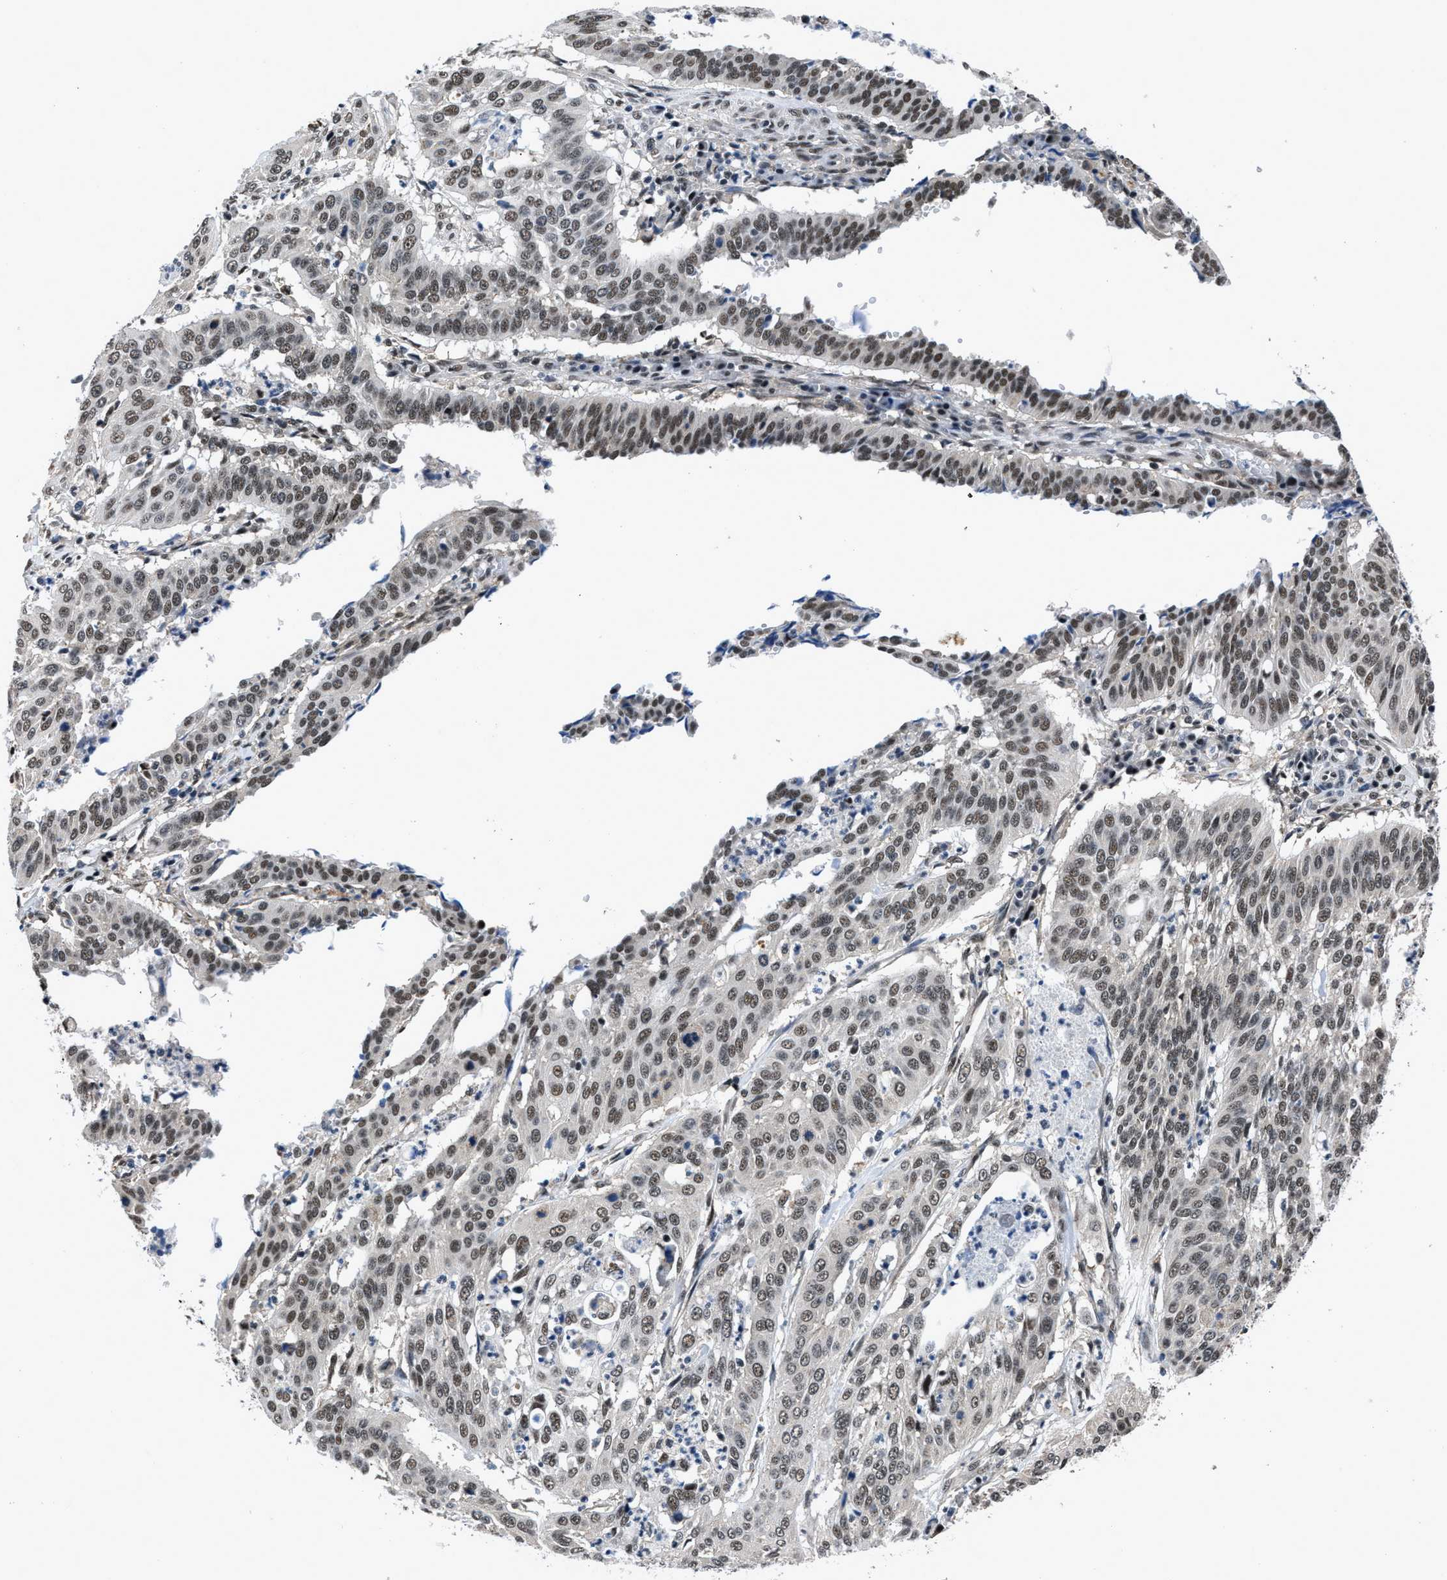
{"staining": {"intensity": "strong", "quantity": ">75%", "location": "nuclear"}, "tissue": "cervical cancer", "cell_type": "Tumor cells", "image_type": "cancer", "snomed": [{"axis": "morphology", "description": "Normal tissue, NOS"}, {"axis": "morphology", "description": "Squamous cell carcinoma, NOS"}, {"axis": "topography", "description": "Cervix"}], "caption": "This micrograph reveals immunohistochemistry staining of human cervical squamous cell carcinoma, with high strong nuclear positivity in about >75% of tumor cells.", "gene": "HNRNPH2", "patient": {"sex": "female", "age": 39}}